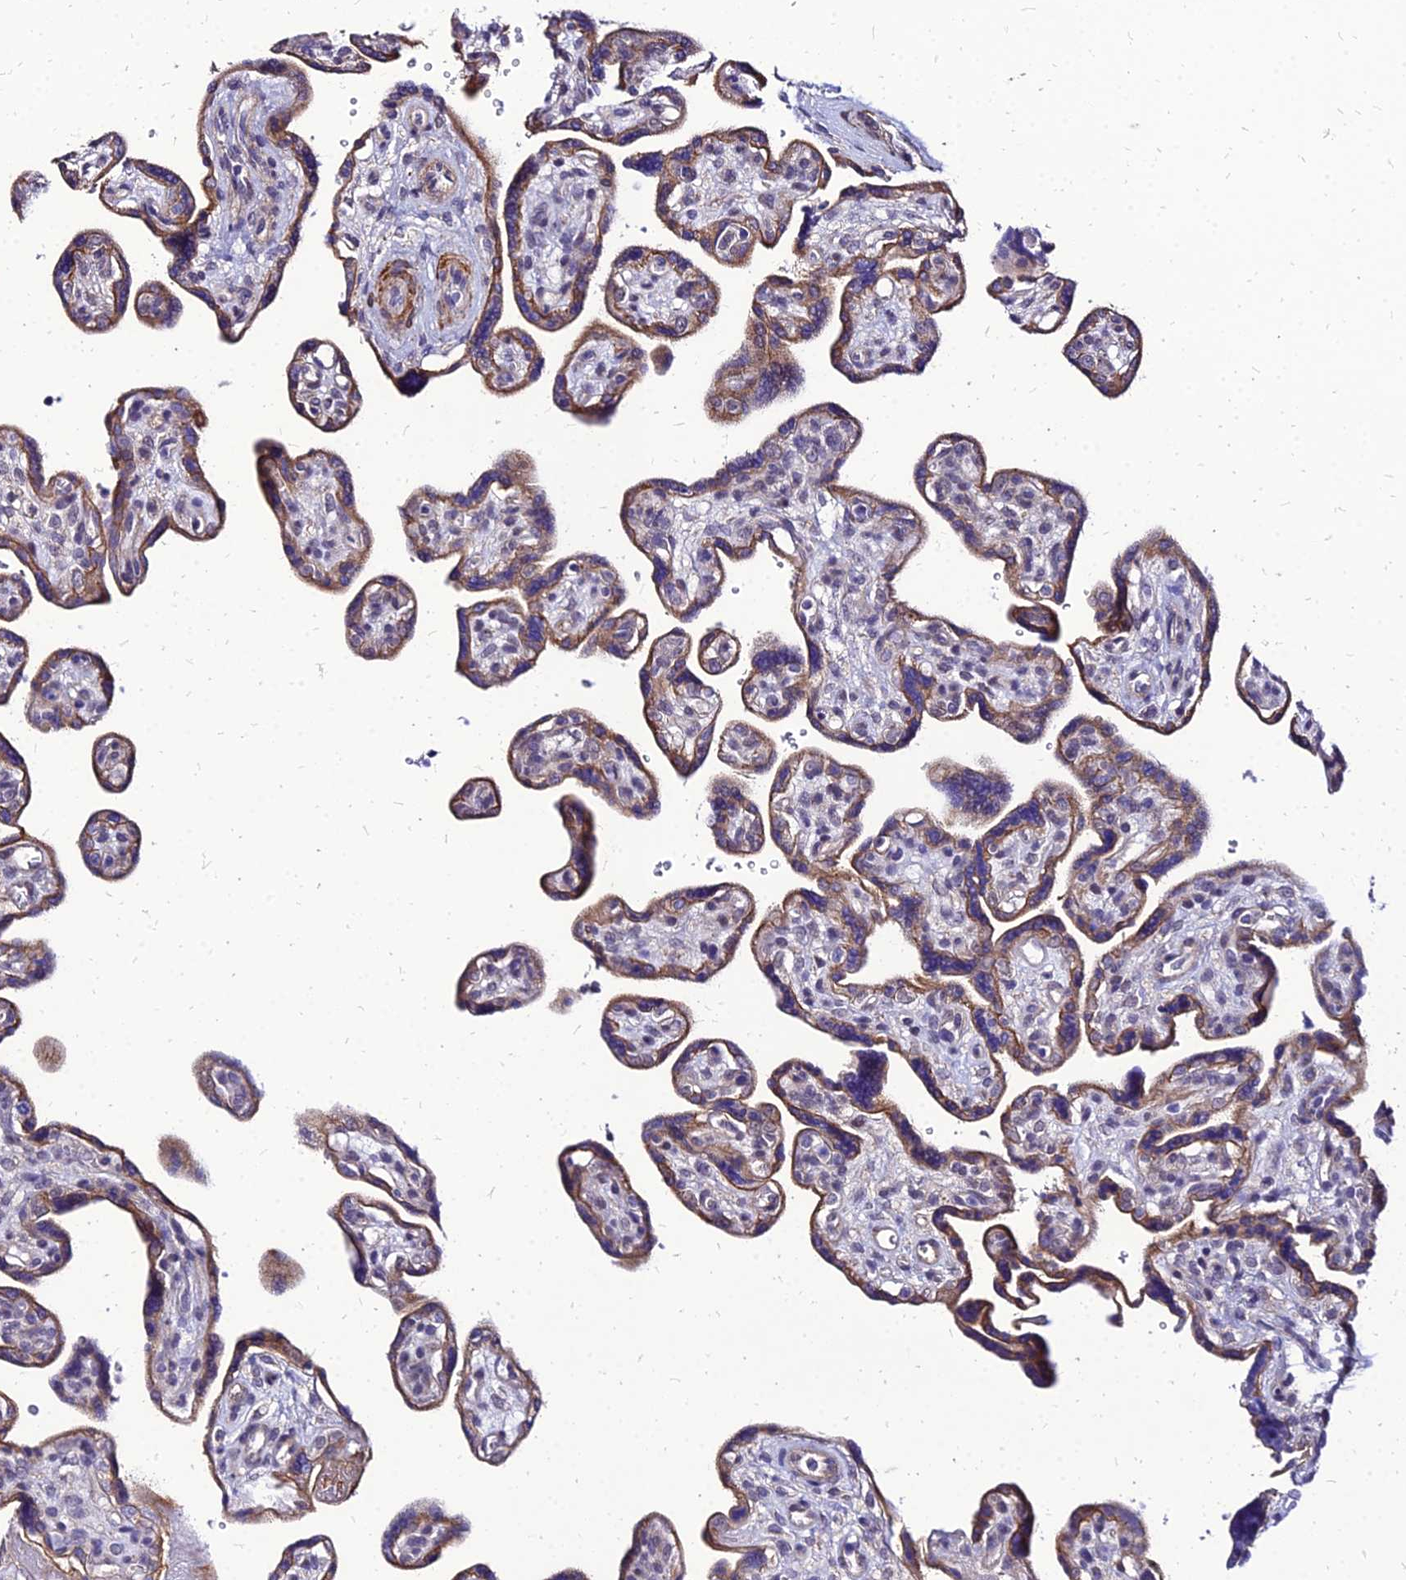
{"staining": {"intensity": "moderate", "quantity": ">75%", "location": "cytoplasmic/membranous"}, "tissue": "placenta", "cell_type": "Trophoblastic cells", "image_type": "normal", "snomed": [{"axis": "morphology", "description": "Normal tissue, NOS"}, {"axis": "topography", "description": "Placenta"}], "caption": "Immunohistochemical staining of normal placenta reveals moderate cytoplasmic/membranous protein expression in about >75% of trophoblastic cells.", "gene": "YEATS2", "patient": {"sex": "female", "age": 39}}